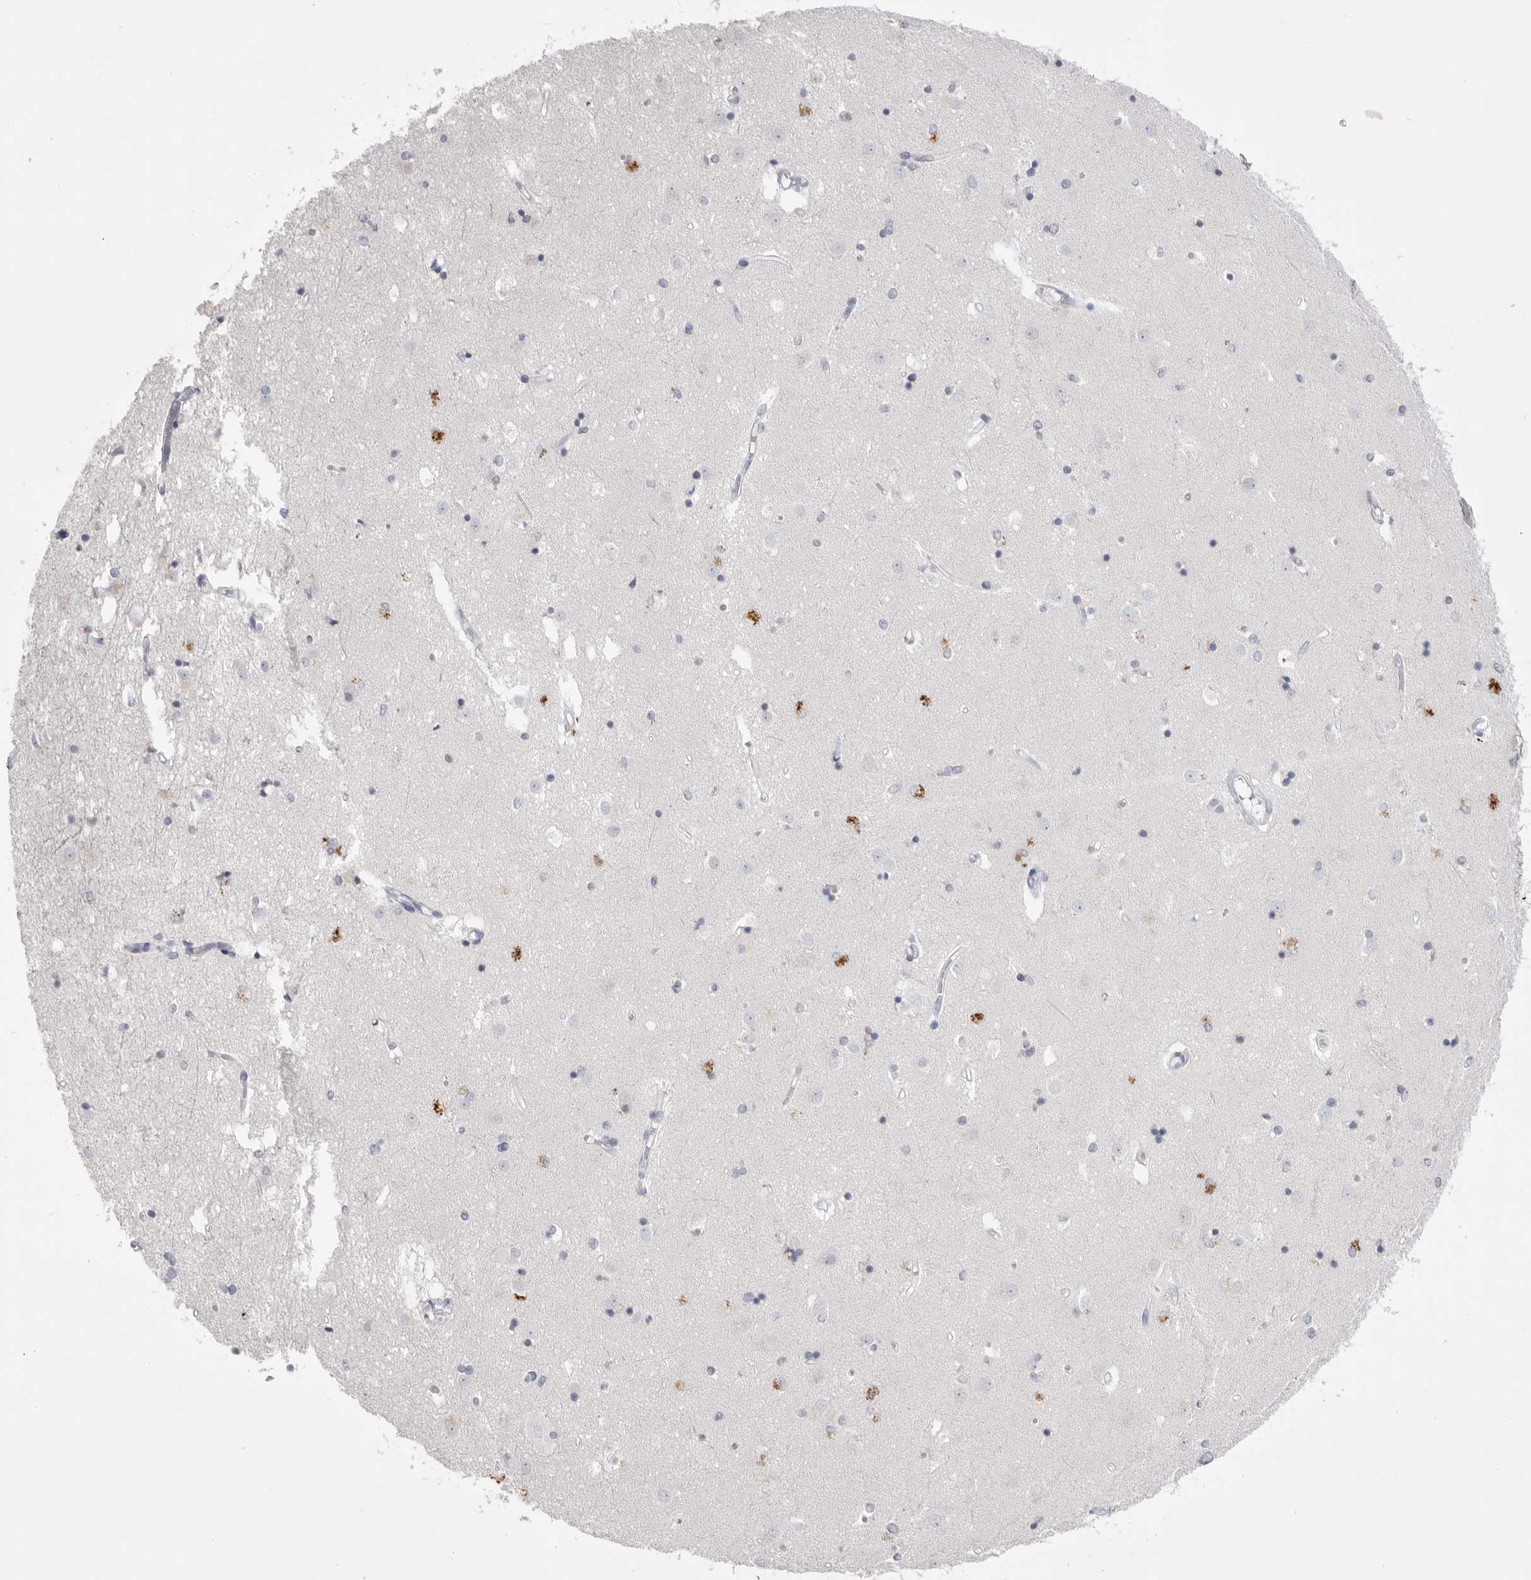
{"staining": {"intensity": "negative", "quantity": "none", "location": "none"}, "tissue": "caudate", "cell_type": "Glial cells", "image_type": "normal", "snomed": [{"axis": "morphology", "description": "Normal tissue, NOS"}, {"axis": "topography", "description": "Lateral ventricle wall"}], "caption": "Glial cells are negative for protein expression in normal human caudate. The staining is performed using DAB (3,3'-diaminobenzidine) brown chromogen with nuclei counter-stained in using hematoxylin.", "gene": "ZBTB7B", "patient": {"sex": "male", "age": 45}}